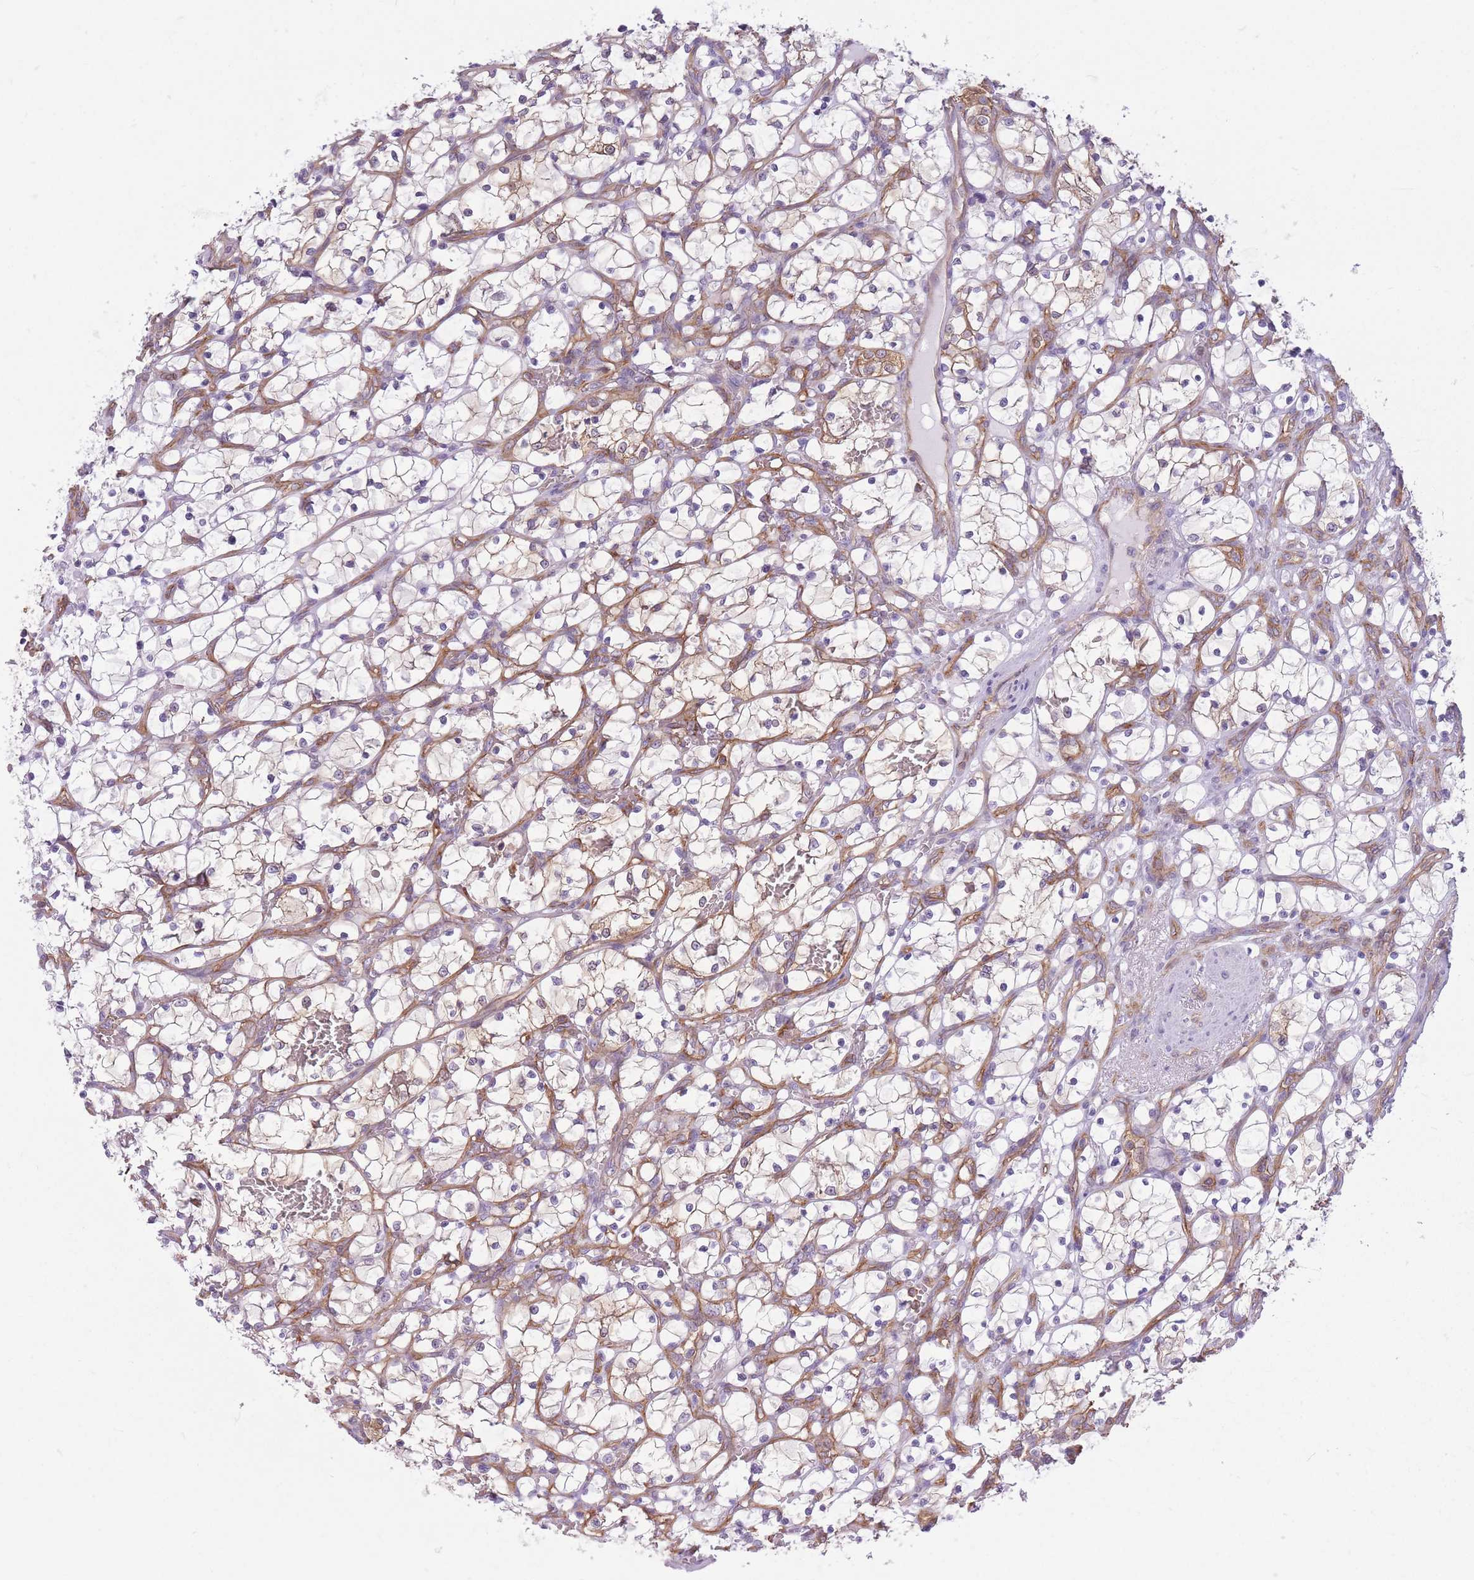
{"staining": {"intensity": "weak", "quantity": "<25%", "location": "cytoplasmic/membranous"}, "tissue": "renal cancer", "cell_type": "Tumor cells", "image_type": "cancer", "snomed": [{"axis": "morphology", "description": "Adenocarcinoma, NOS"}, {"axis": "topography", "description": "Kidney"}], "caption": "A high-resolution histopathology image shows immunohistochemistry (IHC) staining of renal cancer (adenocarcinoma), which demonstrates no significant positivity in tumor cells. Brightfield microscopy of immunohistochemistry stained with DAB (brown) and hematoxylin (blue), captured at high magnification.", "gene": "ADD1", "patient": {"sex": "female", "age": 69}}